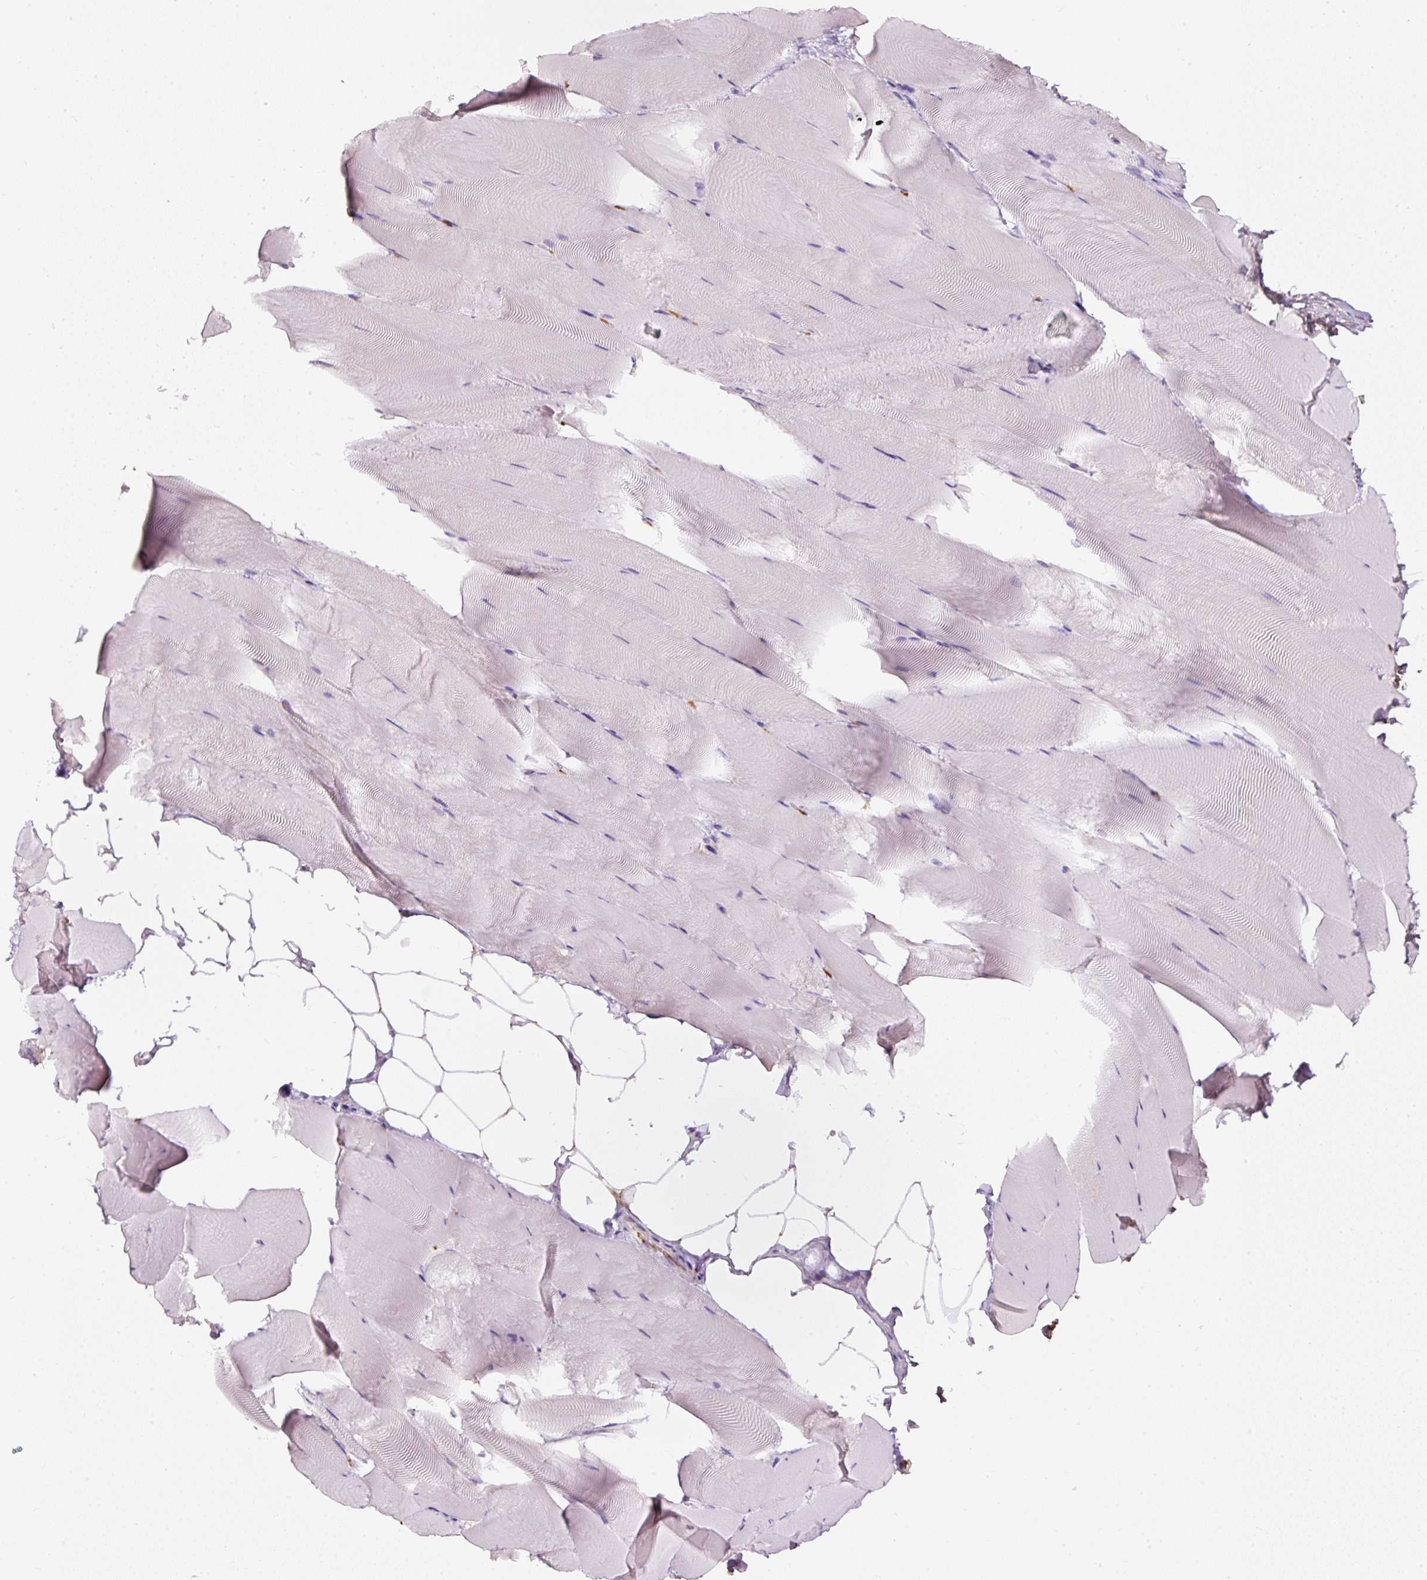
{"staining": {"intensity": "negative", "quantity": "none", "location": "none"}, "tissue": "skeletal muscle", "cell_type": "Myocytes", "image_type": "normal", "snomed": [{"axis": "morphology", "description": "Normal tissue, NOS"}, {"axis": "topography", "description": "Skeletal muscle"}], "caption": "DAB (3,3'-diaminobenzidine) immunohistochemical staining of benign skeletal muscle demonstrates no significant expression in myocytes.", "gene": "APOA1", "patient": {"sex": "female", "age": 64}}